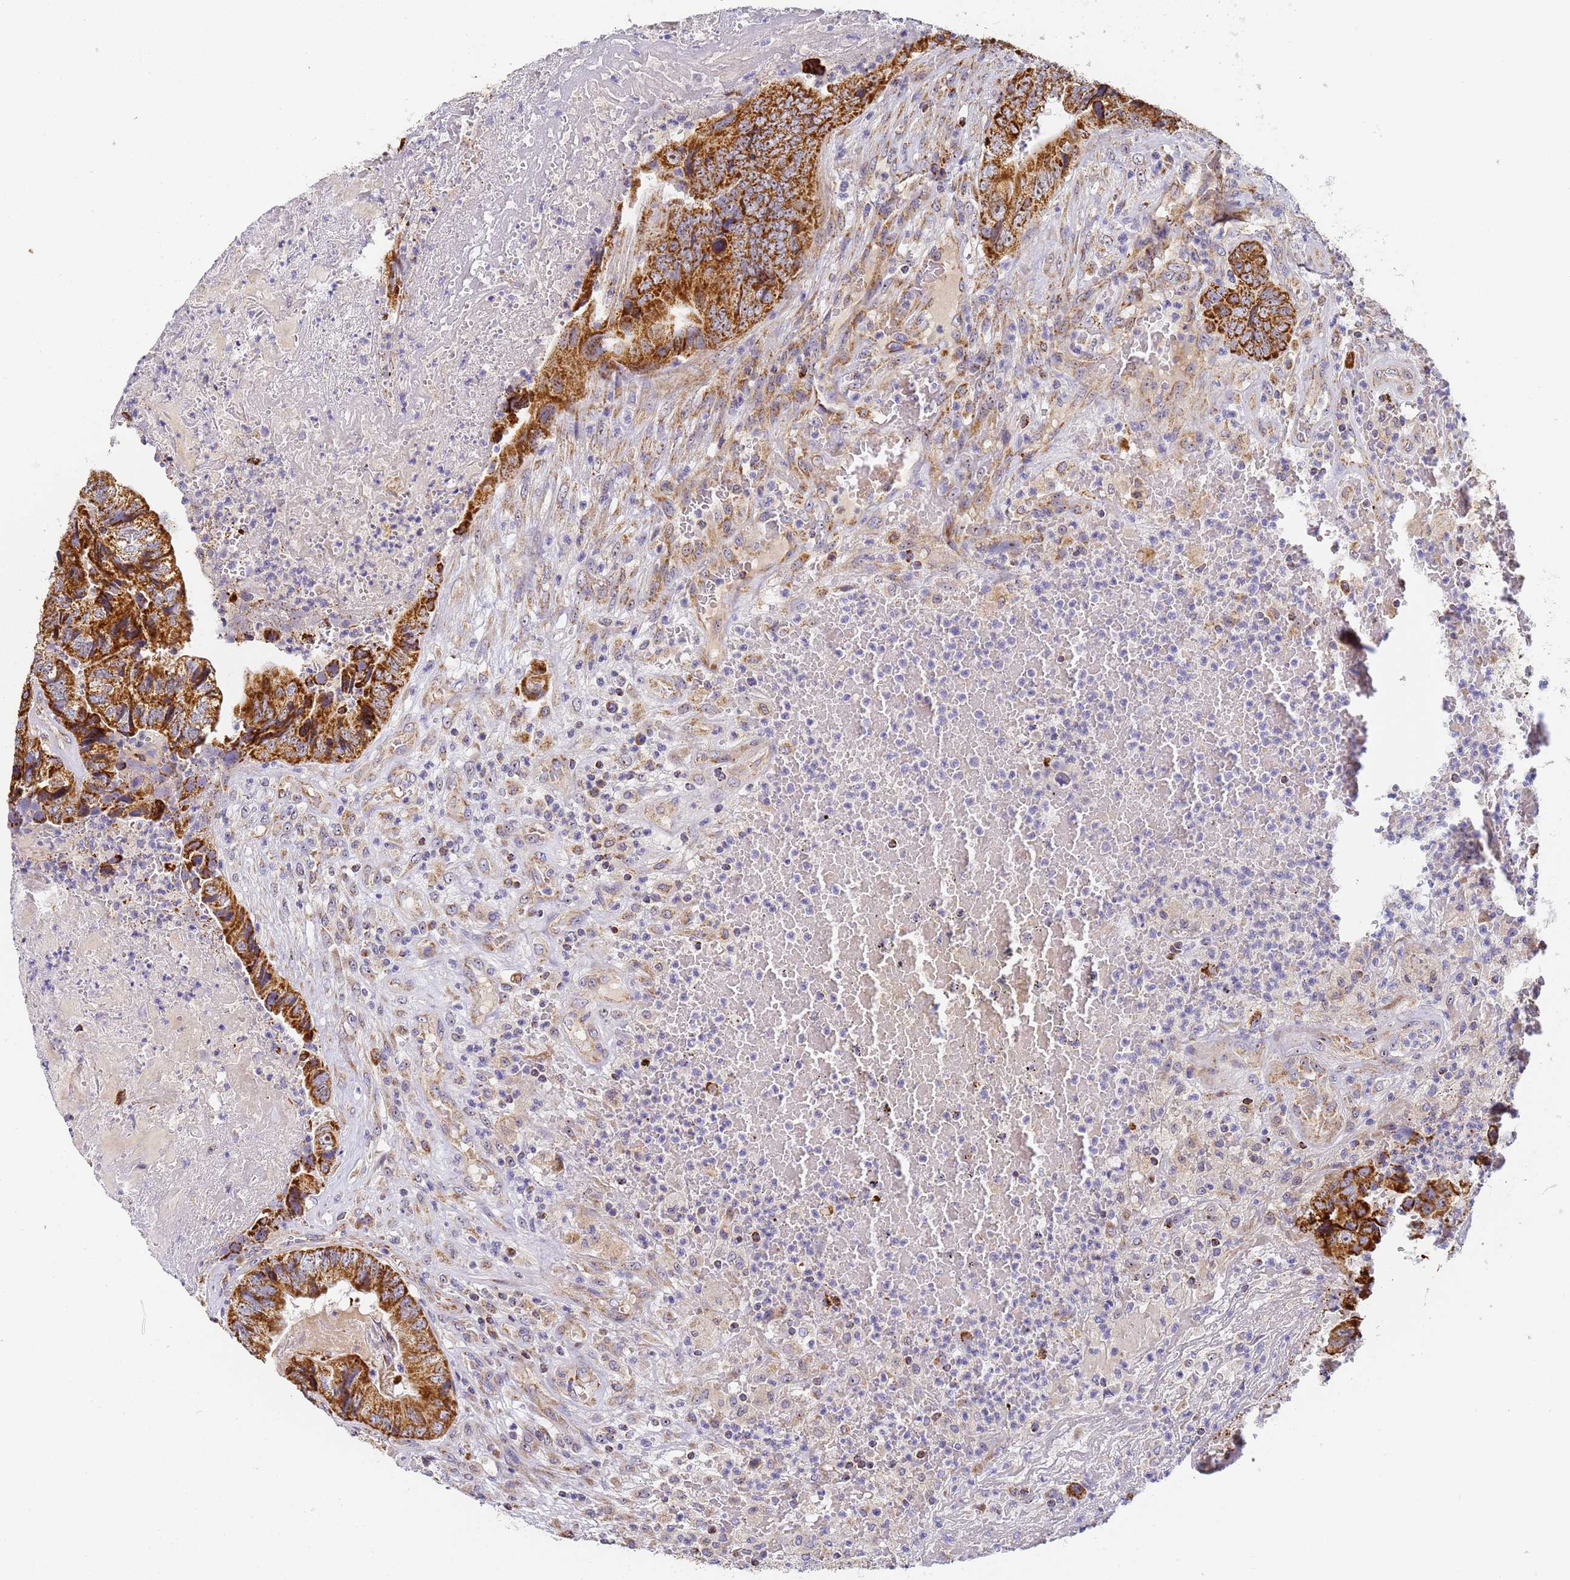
{"staining": {"intensity": "strong", "quantity": ">75%", "location": "cytoplasmic/membranous"}, "tissue": "colorectal cancer", "cell_type": "Tumor cells", "image_type": "cancer", "snomed": [{"axis": "morphology", "description": "Adenocarcinoma, NOS"}, {"axis": "topography", "description": "Colon"}], "caption": "High-power microscopy captured an immunohistochemistry (IHC) histopathology image of adenocarcinoma (colorectal), revealing strong cytoplasmic/membranous positivity in approximately >75% of tumor cells. (Stains: DAB in brown, nuclei in blue, Microscopy: brightfield microscopy at high magnification).", "gene": "FRG2C", "patient": {"sex": "female", "age": 67}}